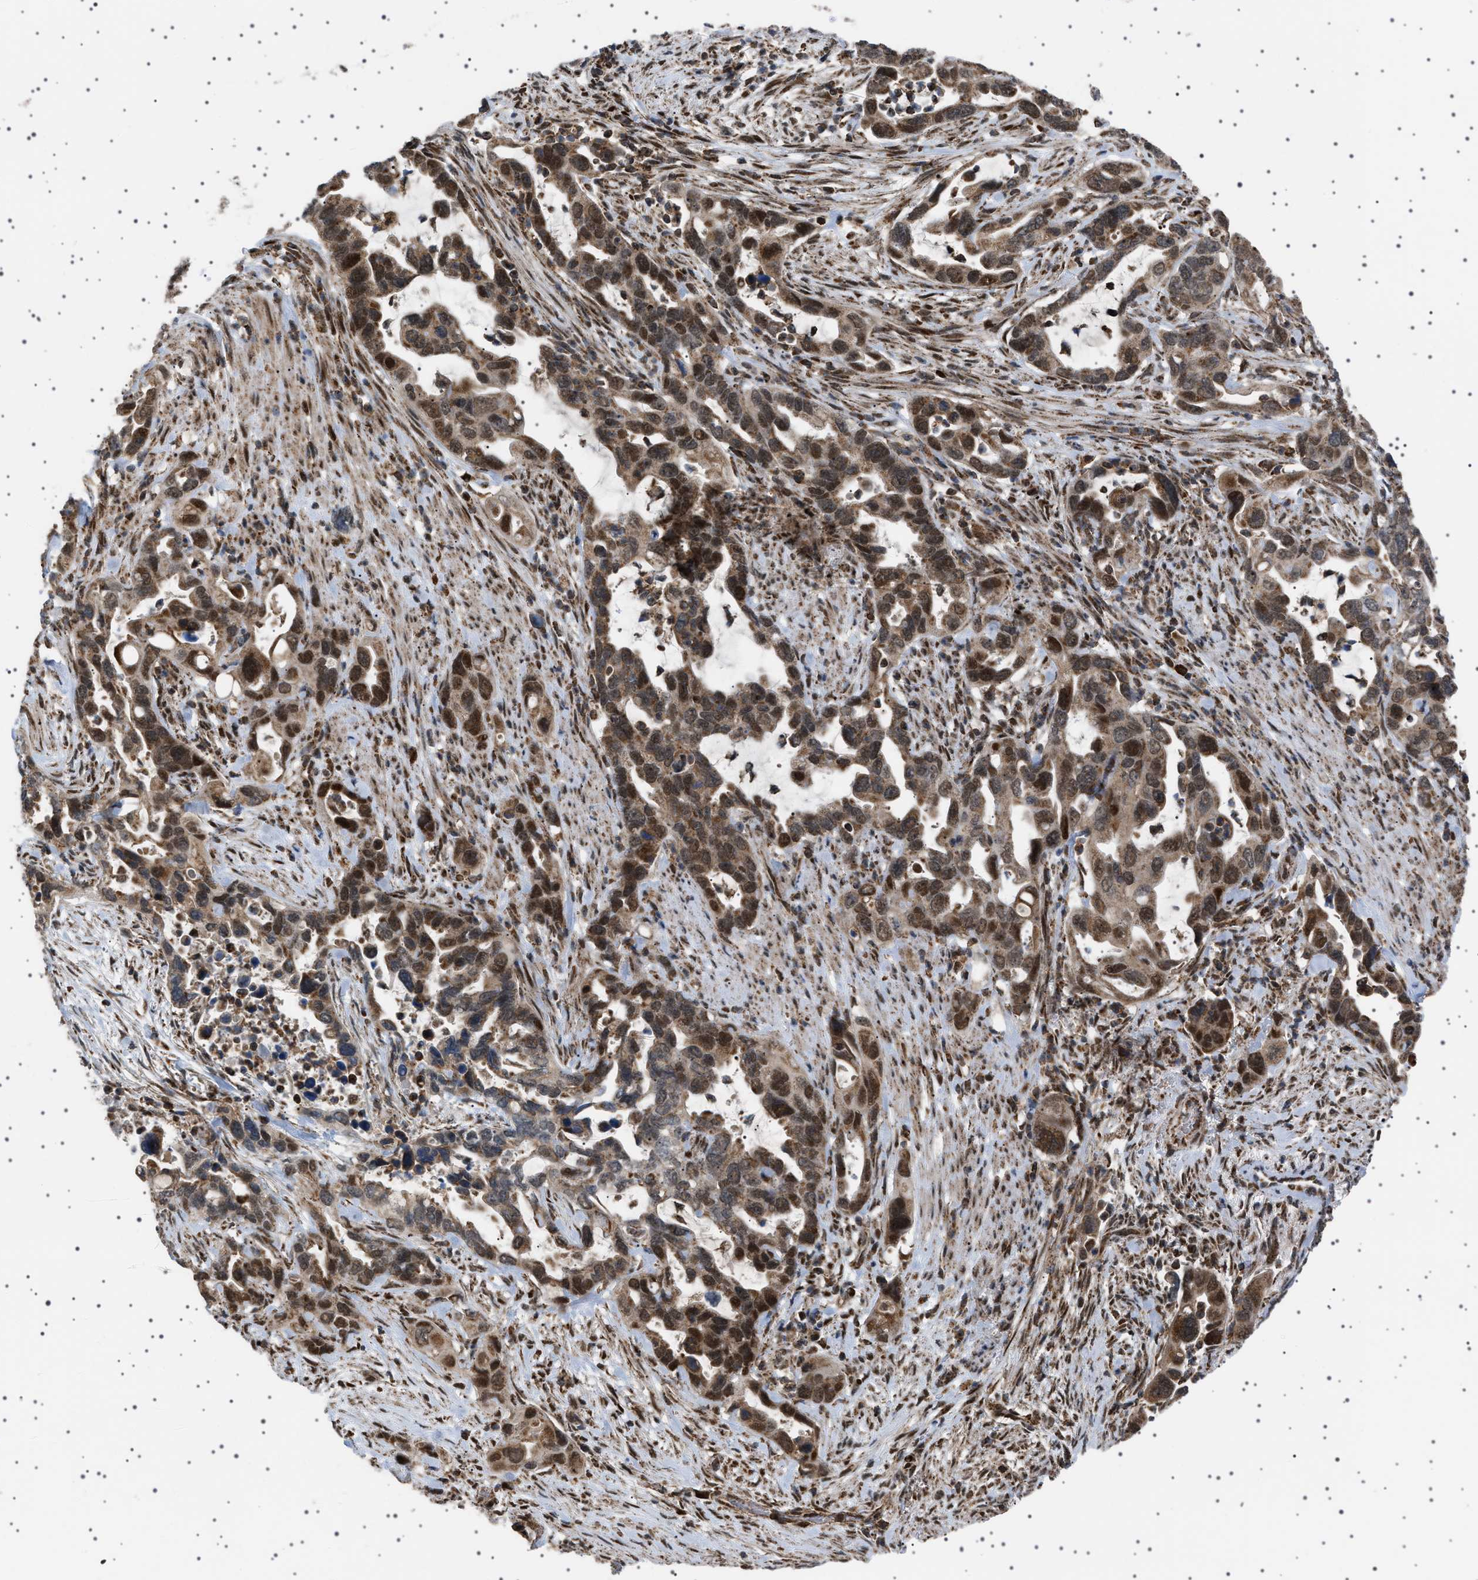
{"staining": {"intensity": "strong", "quantity": ">75%", "location": "cytoplasmic/membranous,nuclear"}, "tissue": "pancreatic cancer", "cell_type": "Tumor cells", "image_type": "cancer", "snomed": [{"axis": "morphology", "description": "Adenocarcinoma, NOS"}, {"axis": "topography", "description": "Pancreas"}], "caption": "Strong cytoplasmic/membranous and nuclear positivity for a protein is appreciated in approximately >75% of tumor cells of adenocarcinoma (pancreatic) using immunohistochemistry.", "gene": "MELK", "patient": {"sex": "female", "age": 70}}